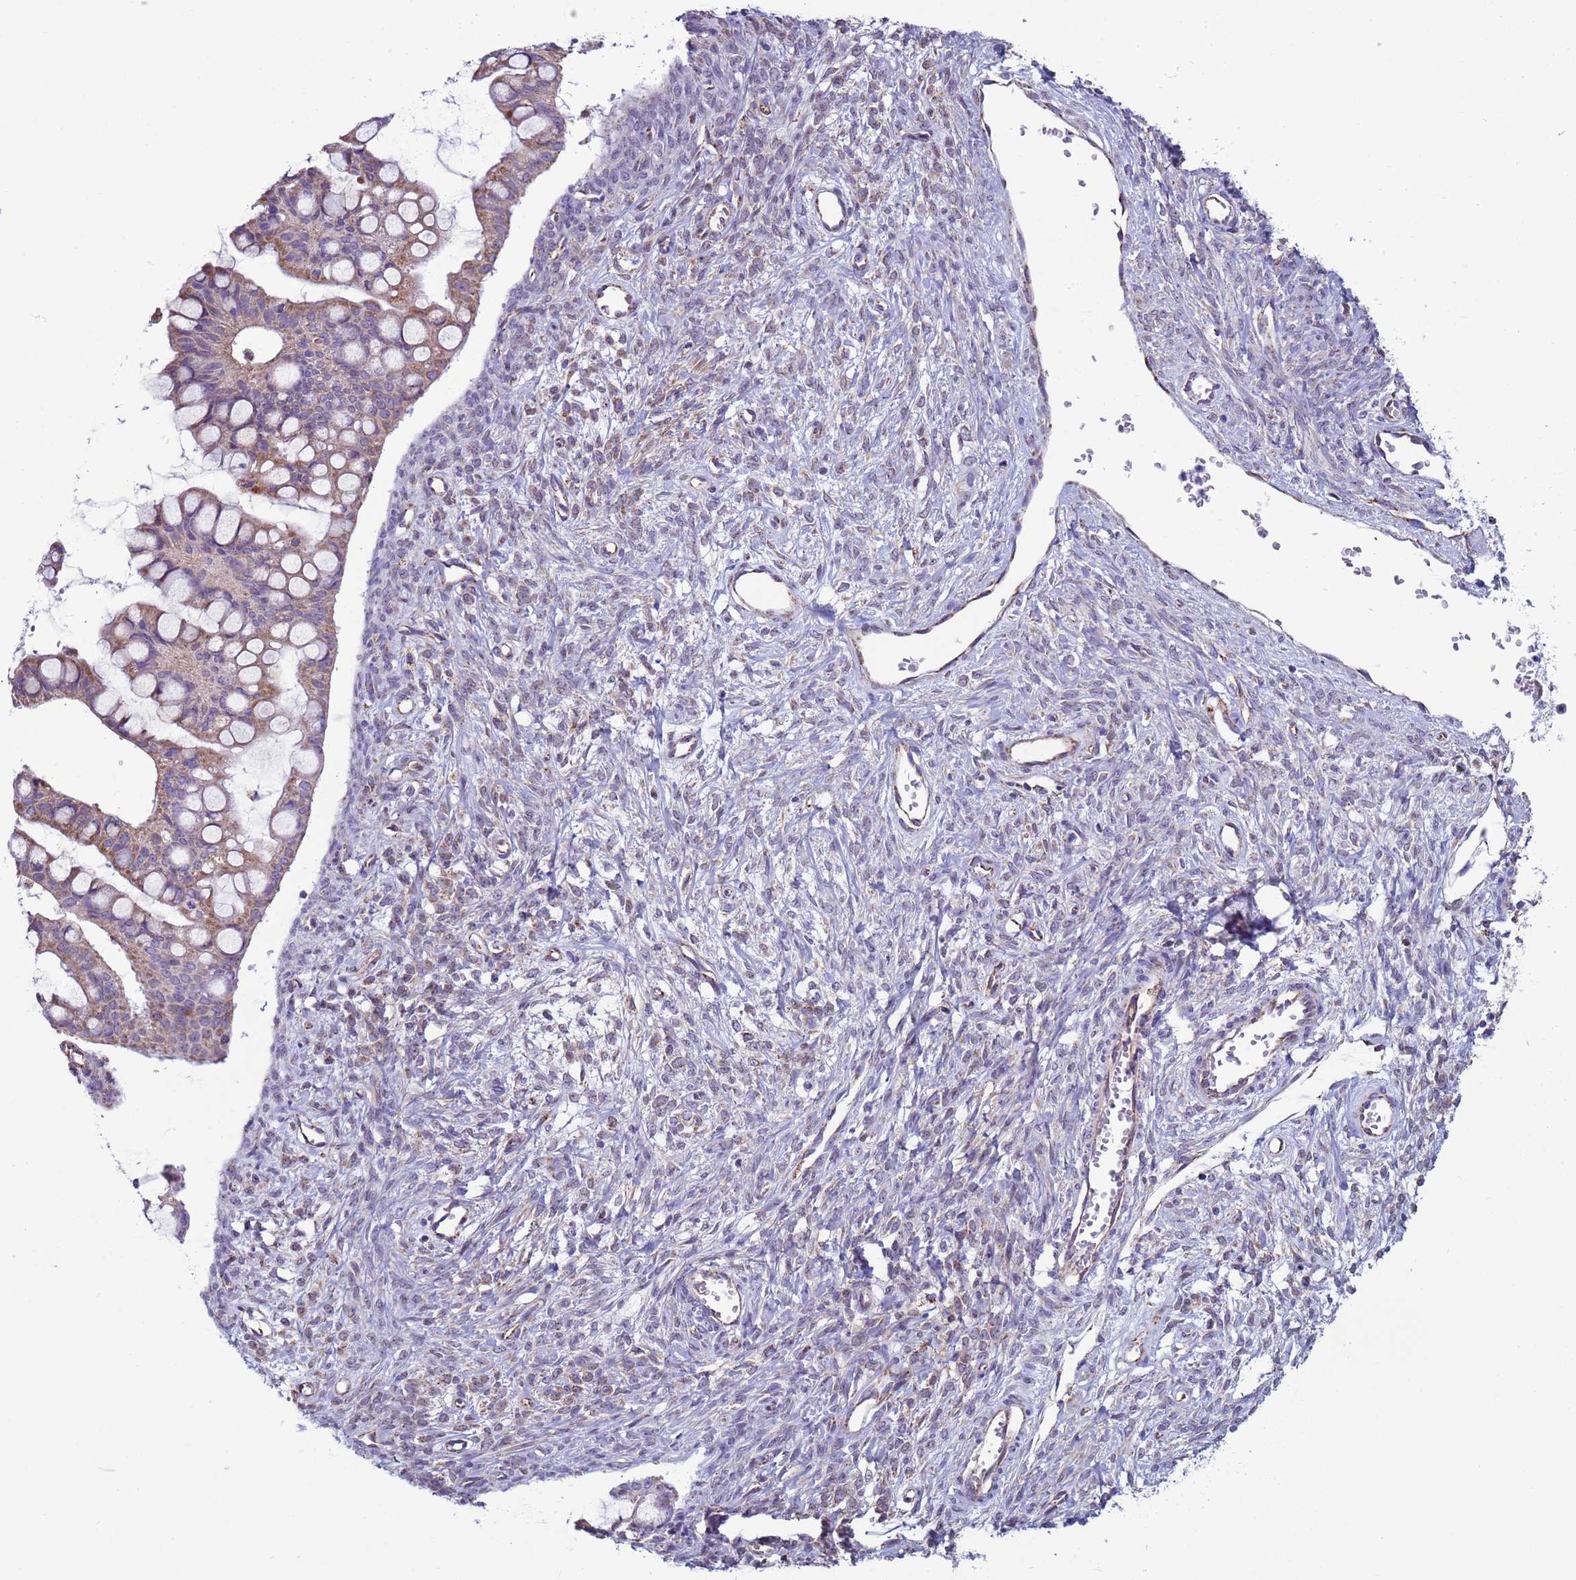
{"staining": {"intensity": "moderate", "quantity": ">75%", "location": "cytoplasmic/membranous"}, "tissue": "ovarian cancer", "cell_type": "Tumor cells", "image_type": "cancer", "snomed": [{"axis": "morphology", "description": "Cystadenocarcinoma, mucinous, NOS"}, {"axis": "topography", "description": "Ovary"}], "caption": "Mucinous cystadenocarcinoma (ovarian) tissue exhibits moderate cytoplasmic/membranous expression in about >75% of tumor cells", "gene": "NCALD", "patient": {"sex": "female", "age": 73}}